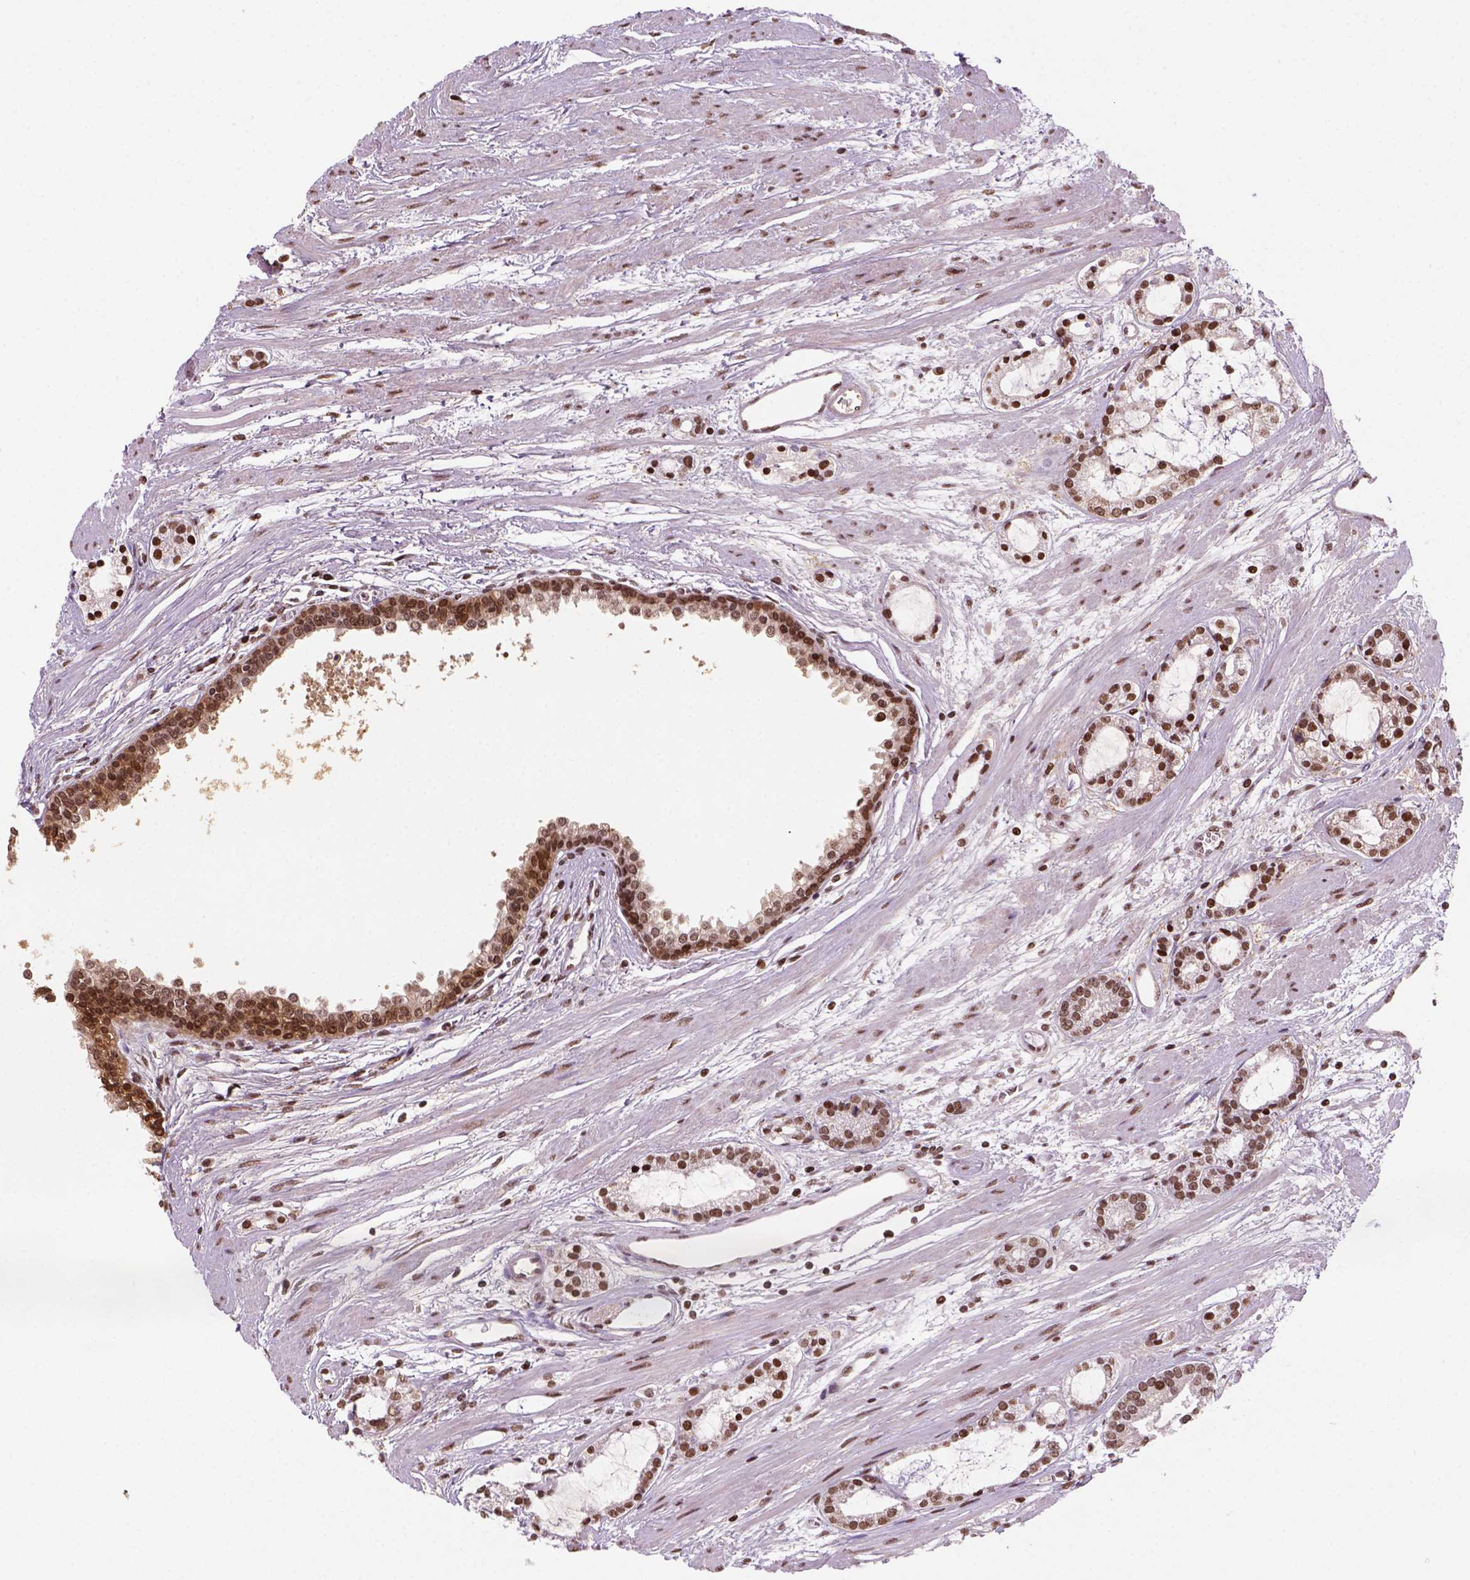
{"staining": {"intensity": "moderate", "quantity": ">75%", "location": "nuclear"}, "tissue": "prostate cancer", "cell_type": "Tumor cells", "image_type": "cancer", "snomed": [{"axis": "morphology", "description": "Adenocarcinoma, Medium grade"}, {"axis": "topography", "description": "Prostate"}], "caption": "Immunohistochemistry (IHC) of human prostate medium-grade adenocarcinoma exhibits medium levels of moderate nuclear expression in about >75% of tumor cells.", "gene": "GOT1", "patient": {"sex": "male", "age": 57}}